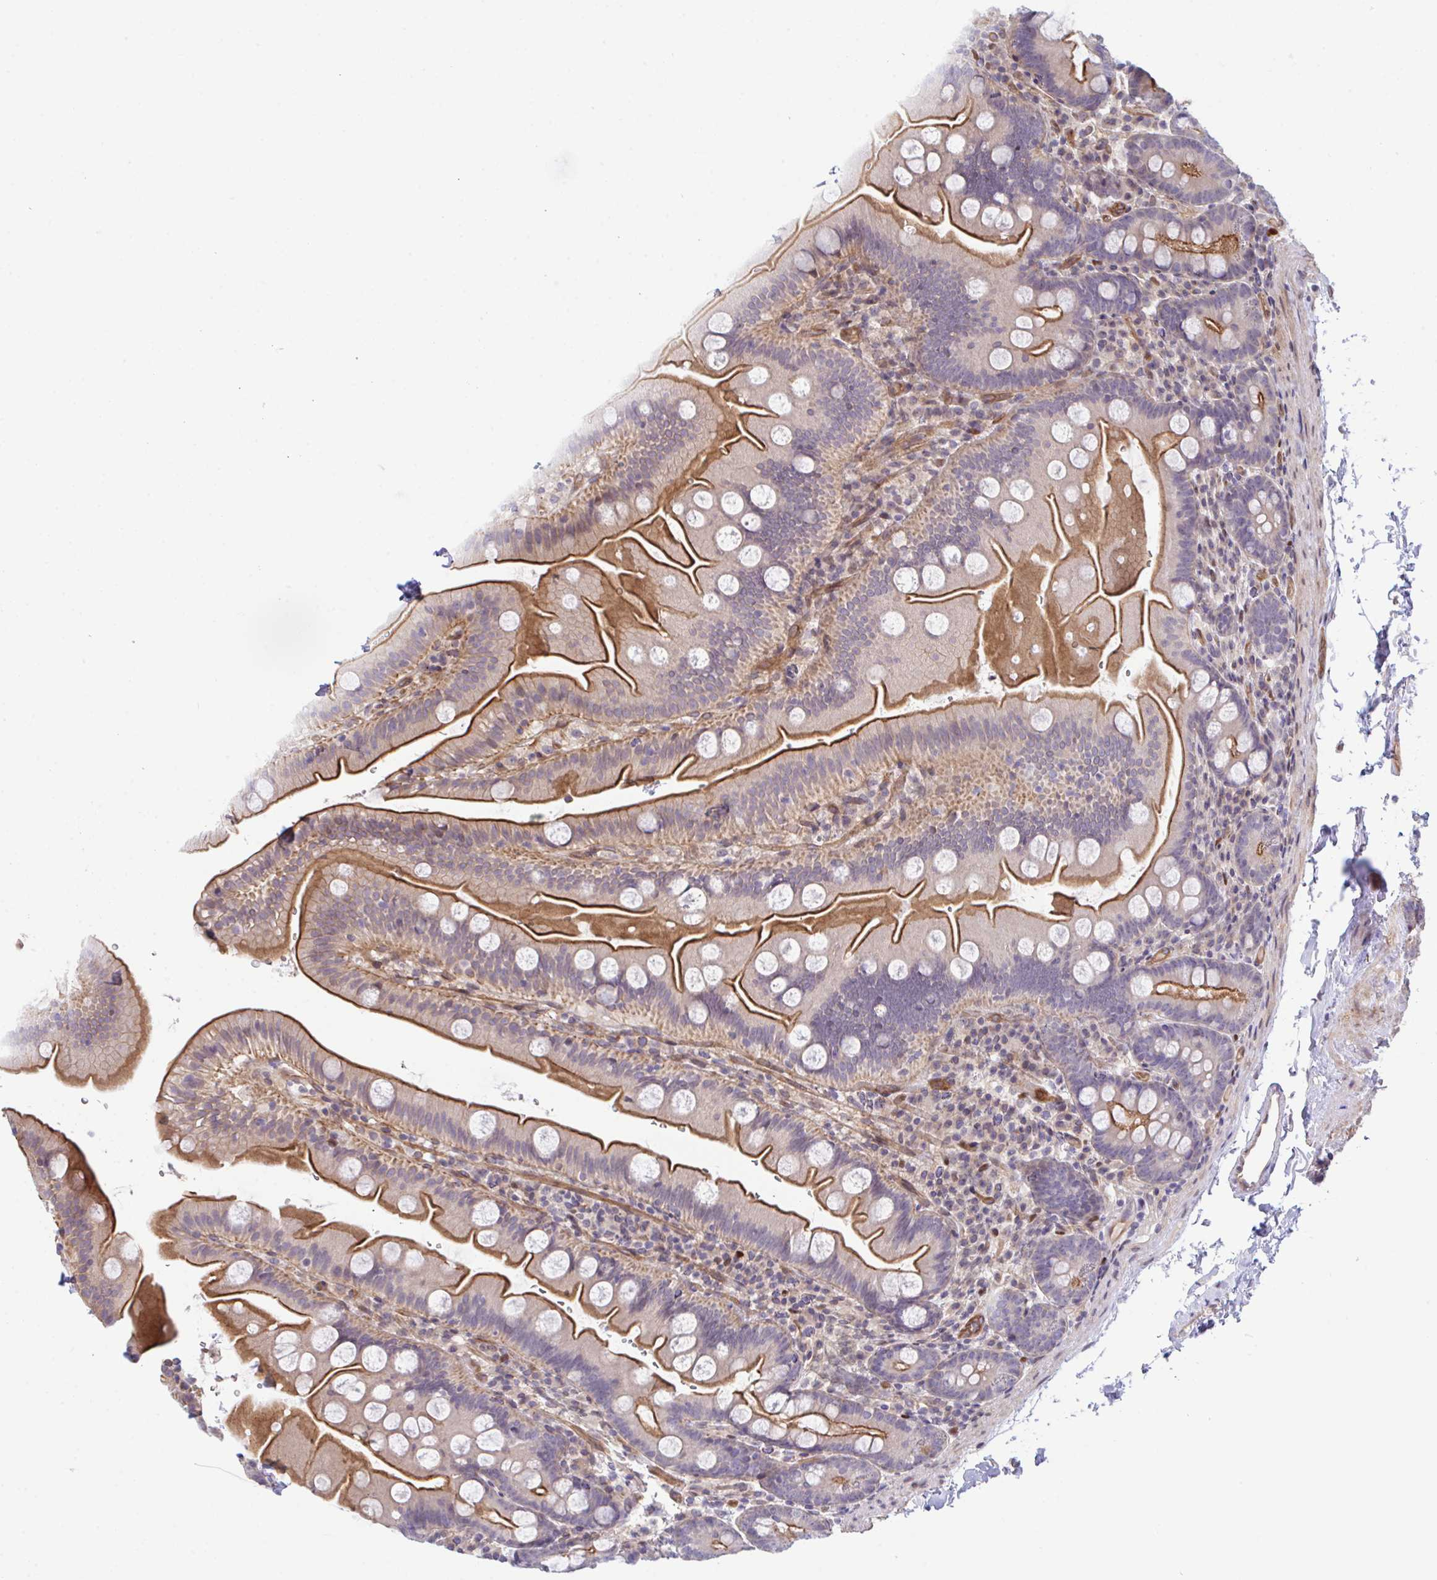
{"staining": {"intensity": "strong", "quantity": "25%-75%", "location": "cytoplasmic/membranous"}, "tissue": "small intestine", "cell_type": "Glandular cells", "image_type": "normal", "snomed": [{"axis": "morphology", "description": "Normal tissue, NOS"}, {"axis": "topography", "description": "Small intestine"}], "caption": "A histopathology image showing strong cytoplasmic/membranous staining in about 25%-75% of glandular cells in benign small intestine, as visualized by brown immunohistochemical staining.", "gene": "ZBED3", "patient": {"sex": "female", "age": 68}}